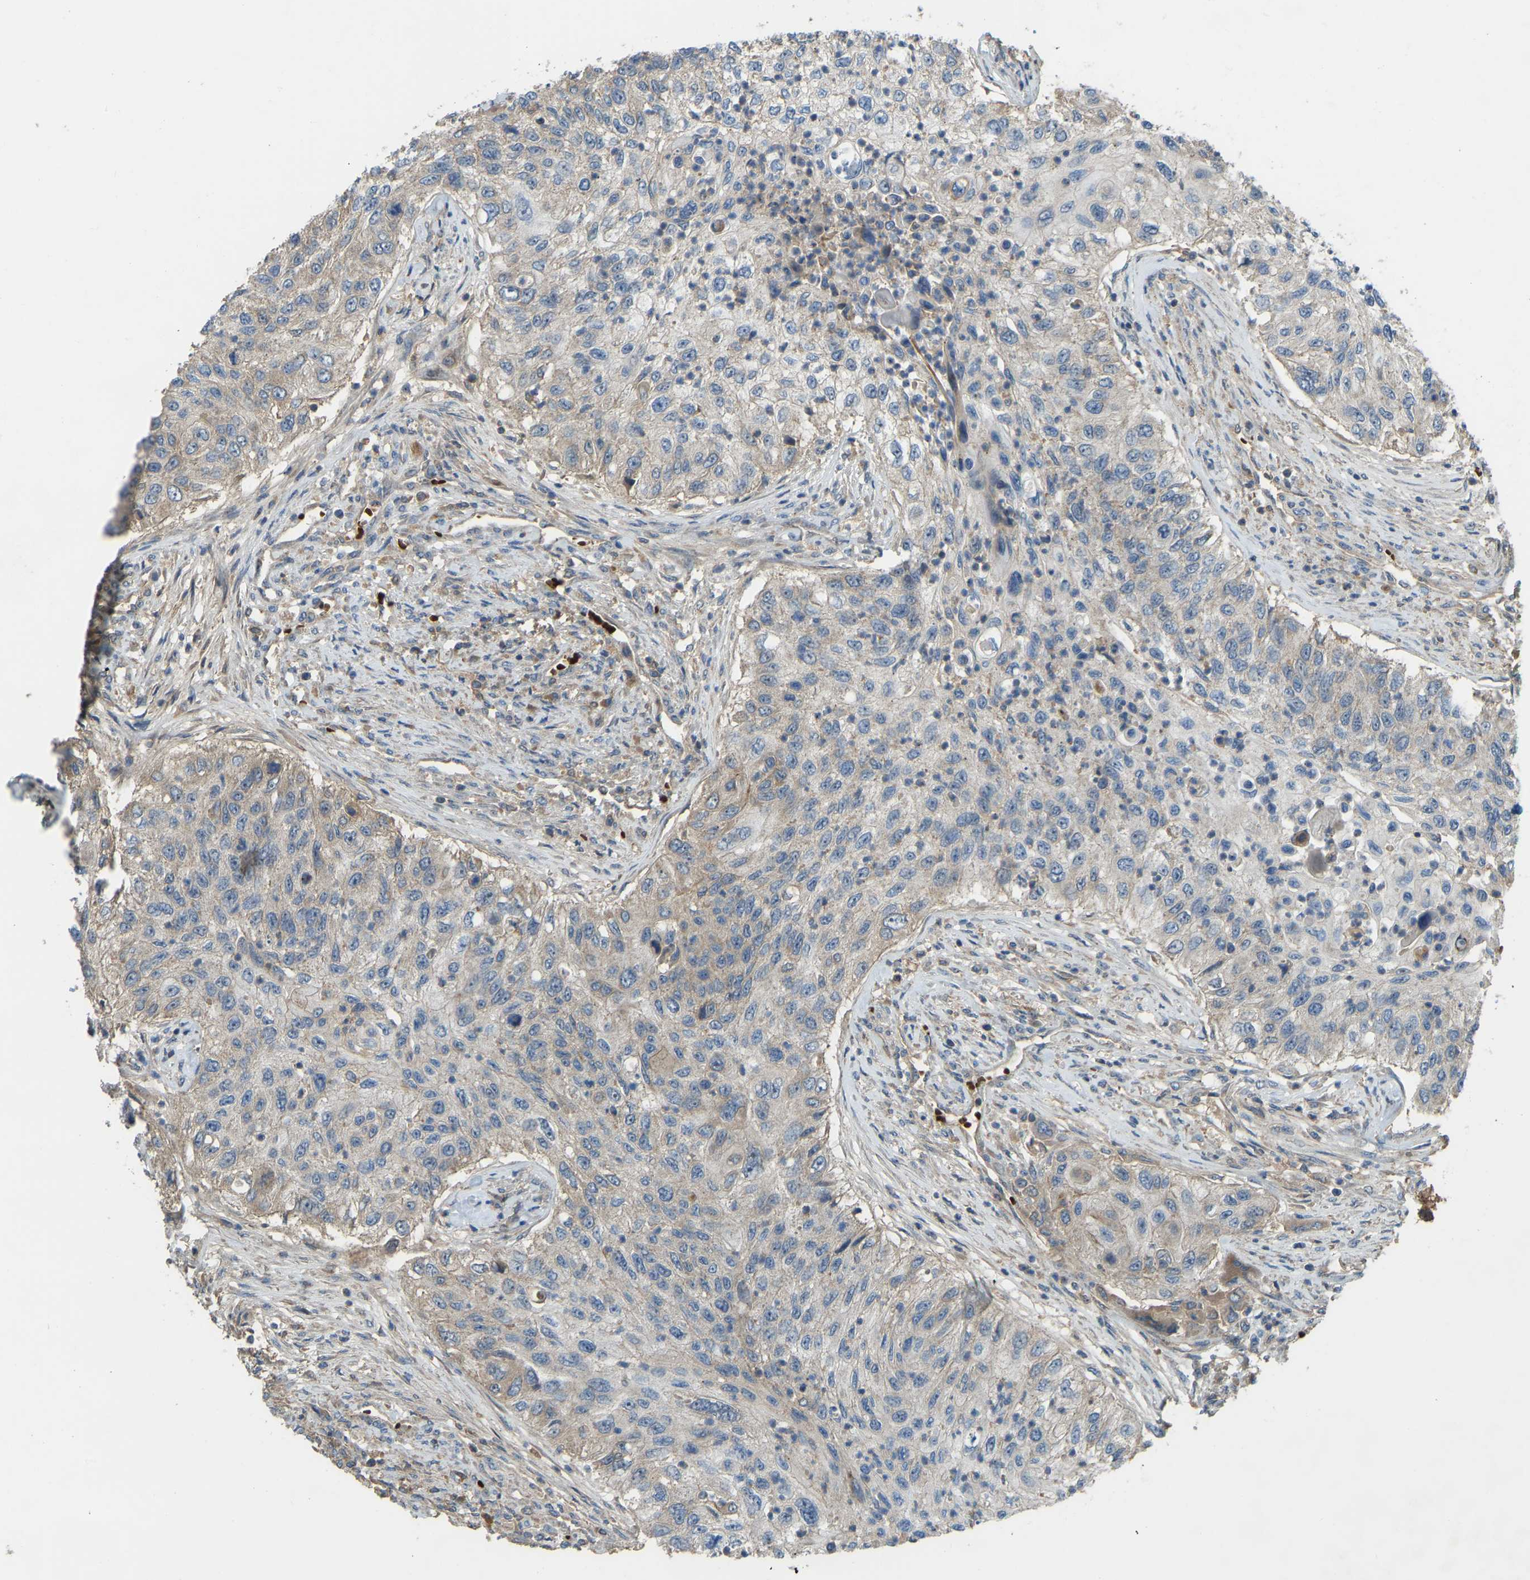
{"staining": {"intensity": "weak", "quantity": "25%-75%", "location": "cytoplasmic/membranous"}, "tissue": "urothelial cancer", "cell_type": "Tumor cells", "image_type": "cancer", "snomed": [{"axis": "morphology", "description": "Urothelial carcinoma, High grade"}, {"axis": "topography", "description": "Urinary bladder"}], "caption": "Brown immunohistochemical staining in high-grade urothelial carcinoma exhibits weak cytoplasmic/membranous positivity in about 25%-75% of tumor cells.", "gene": "ZNF71", "patient": {"sex": "female", "age": 60}}